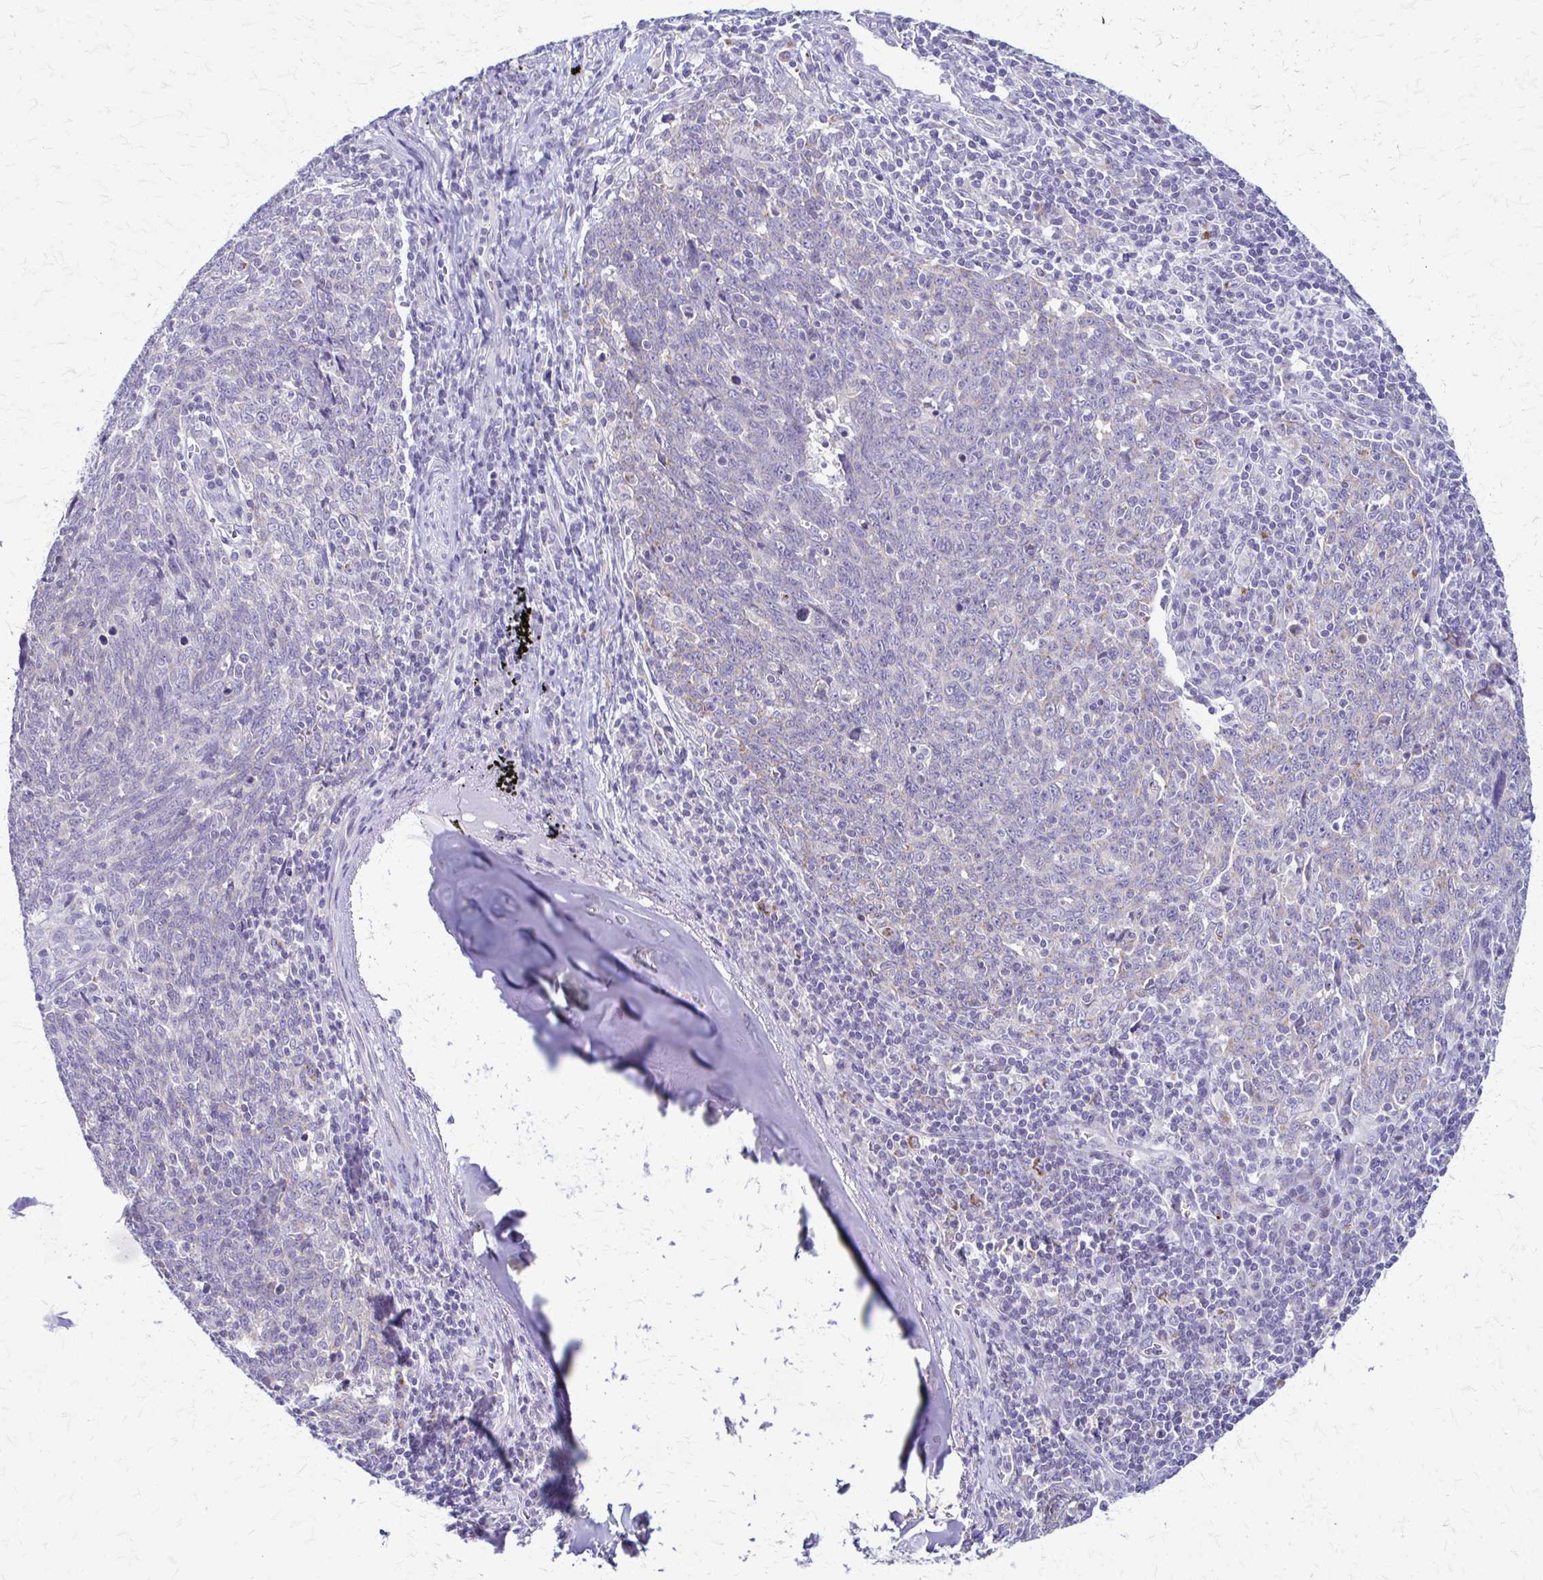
{"staining": {"intensity": "negative", "quantity": "none", "location": "none"}, "tissue": "lung cancer", "cell_type": "Tumor cells", "image_type": "cancer", "snomed": [{"axis": "morphology", "description": "Squamous cell carcinoma, NOS"}, {"axis": "topography", "description": "Lung"}], "caption": "DAB immunohistochemical staining of lung squamous cell carcinoma displays no significant staining in tumor cells.", "gene": "SAMD13", "patient": {"sex": "female", "age": 72}}